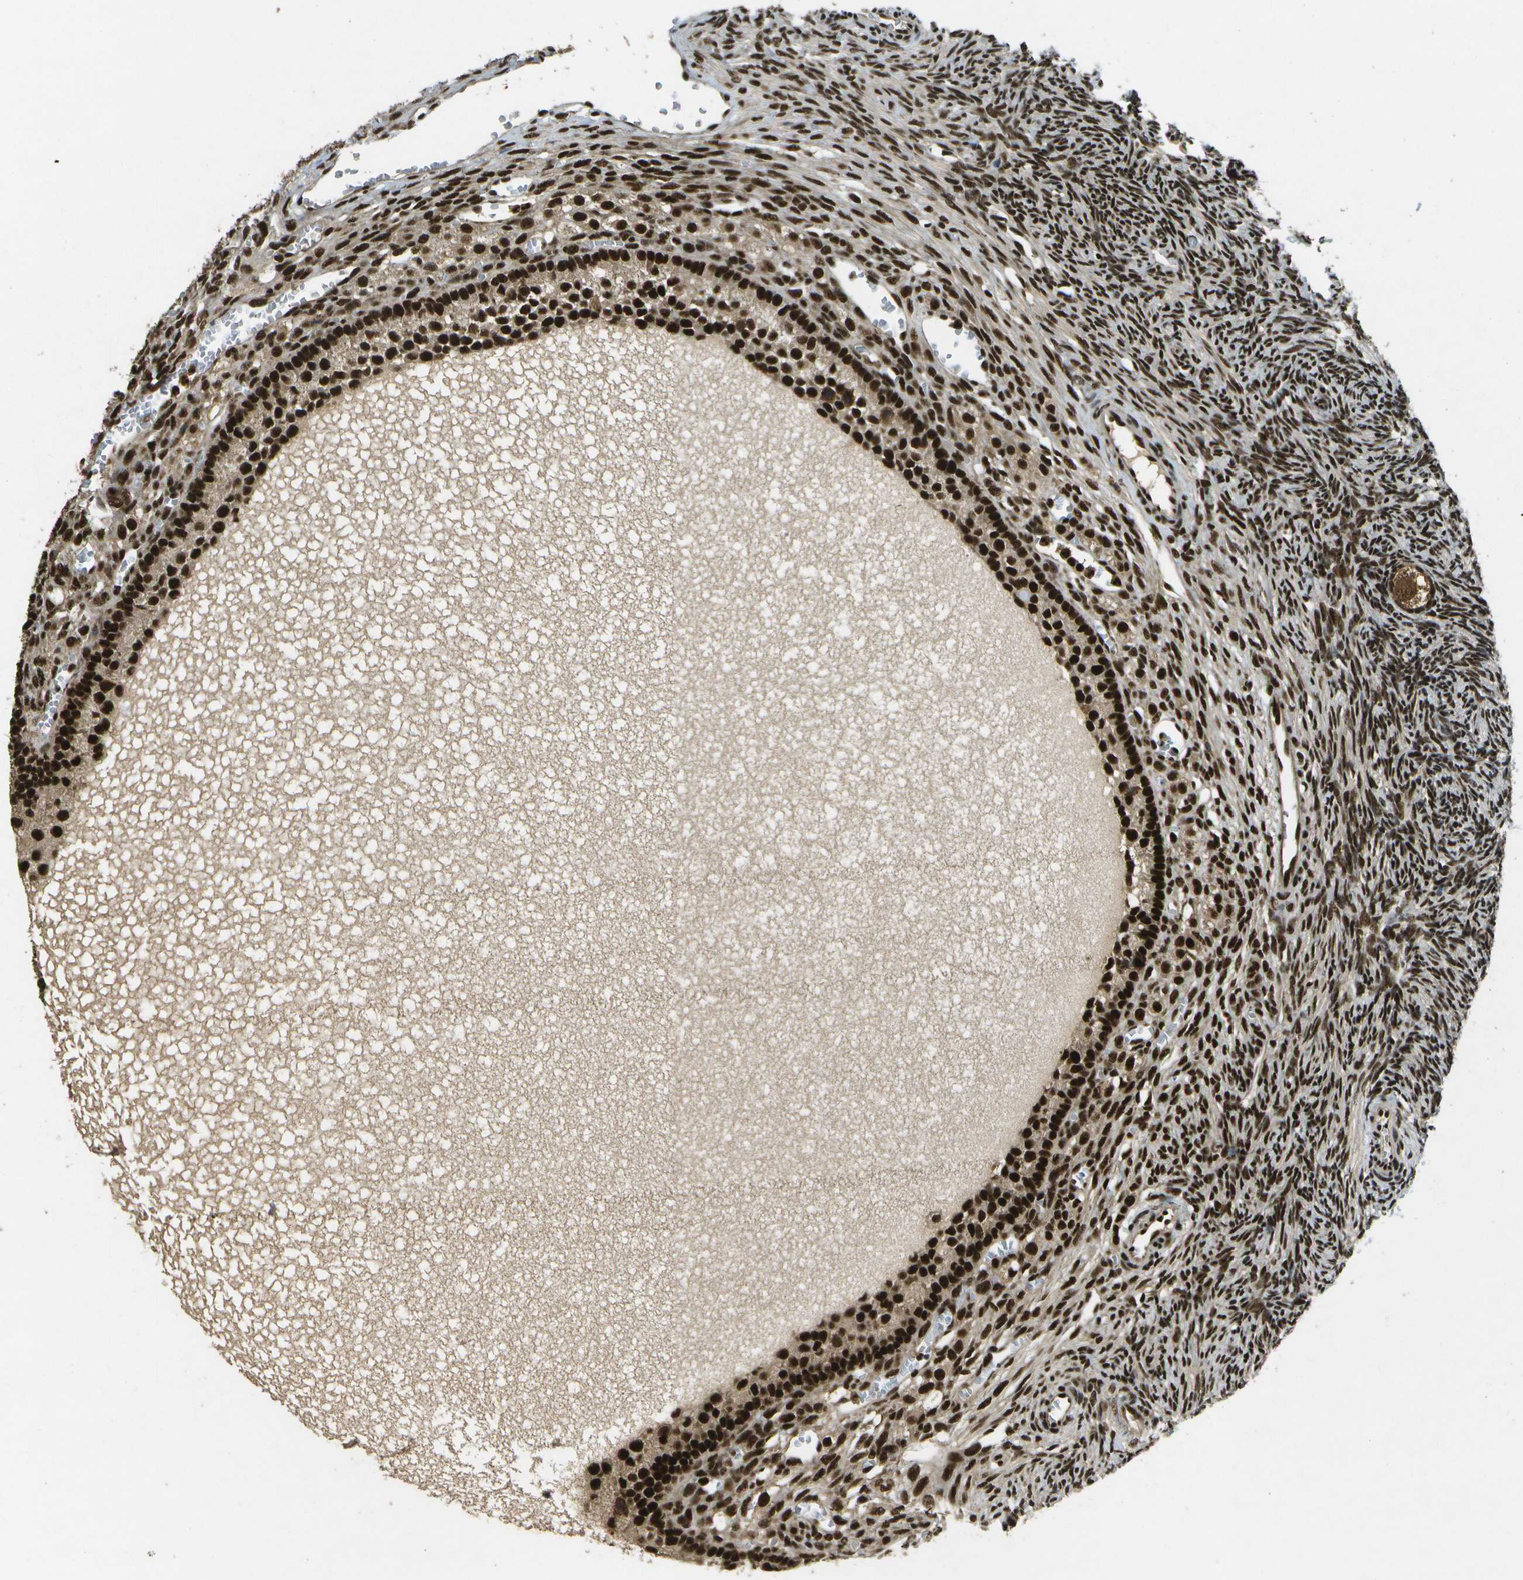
{"staining": {"intensity": "strong", "quantity": ">75%", "location": "nuclear"}, "tissue": "ovary", "cell_type": "Follicle cells", "image_type": "normal", "snomed": [{"axis": "morphology", "description": "Normal tissue, NOS"}, {"axis": "topography", "description": "Ovary"}], "caption": "High-power microscopy captured an immunohistochemistry image of normal ovary, revealing strong nuclear positivity in approximately >75% of follicle cells.", "gene": "GANC", "patient": {"sex": "female", "age": 27}}